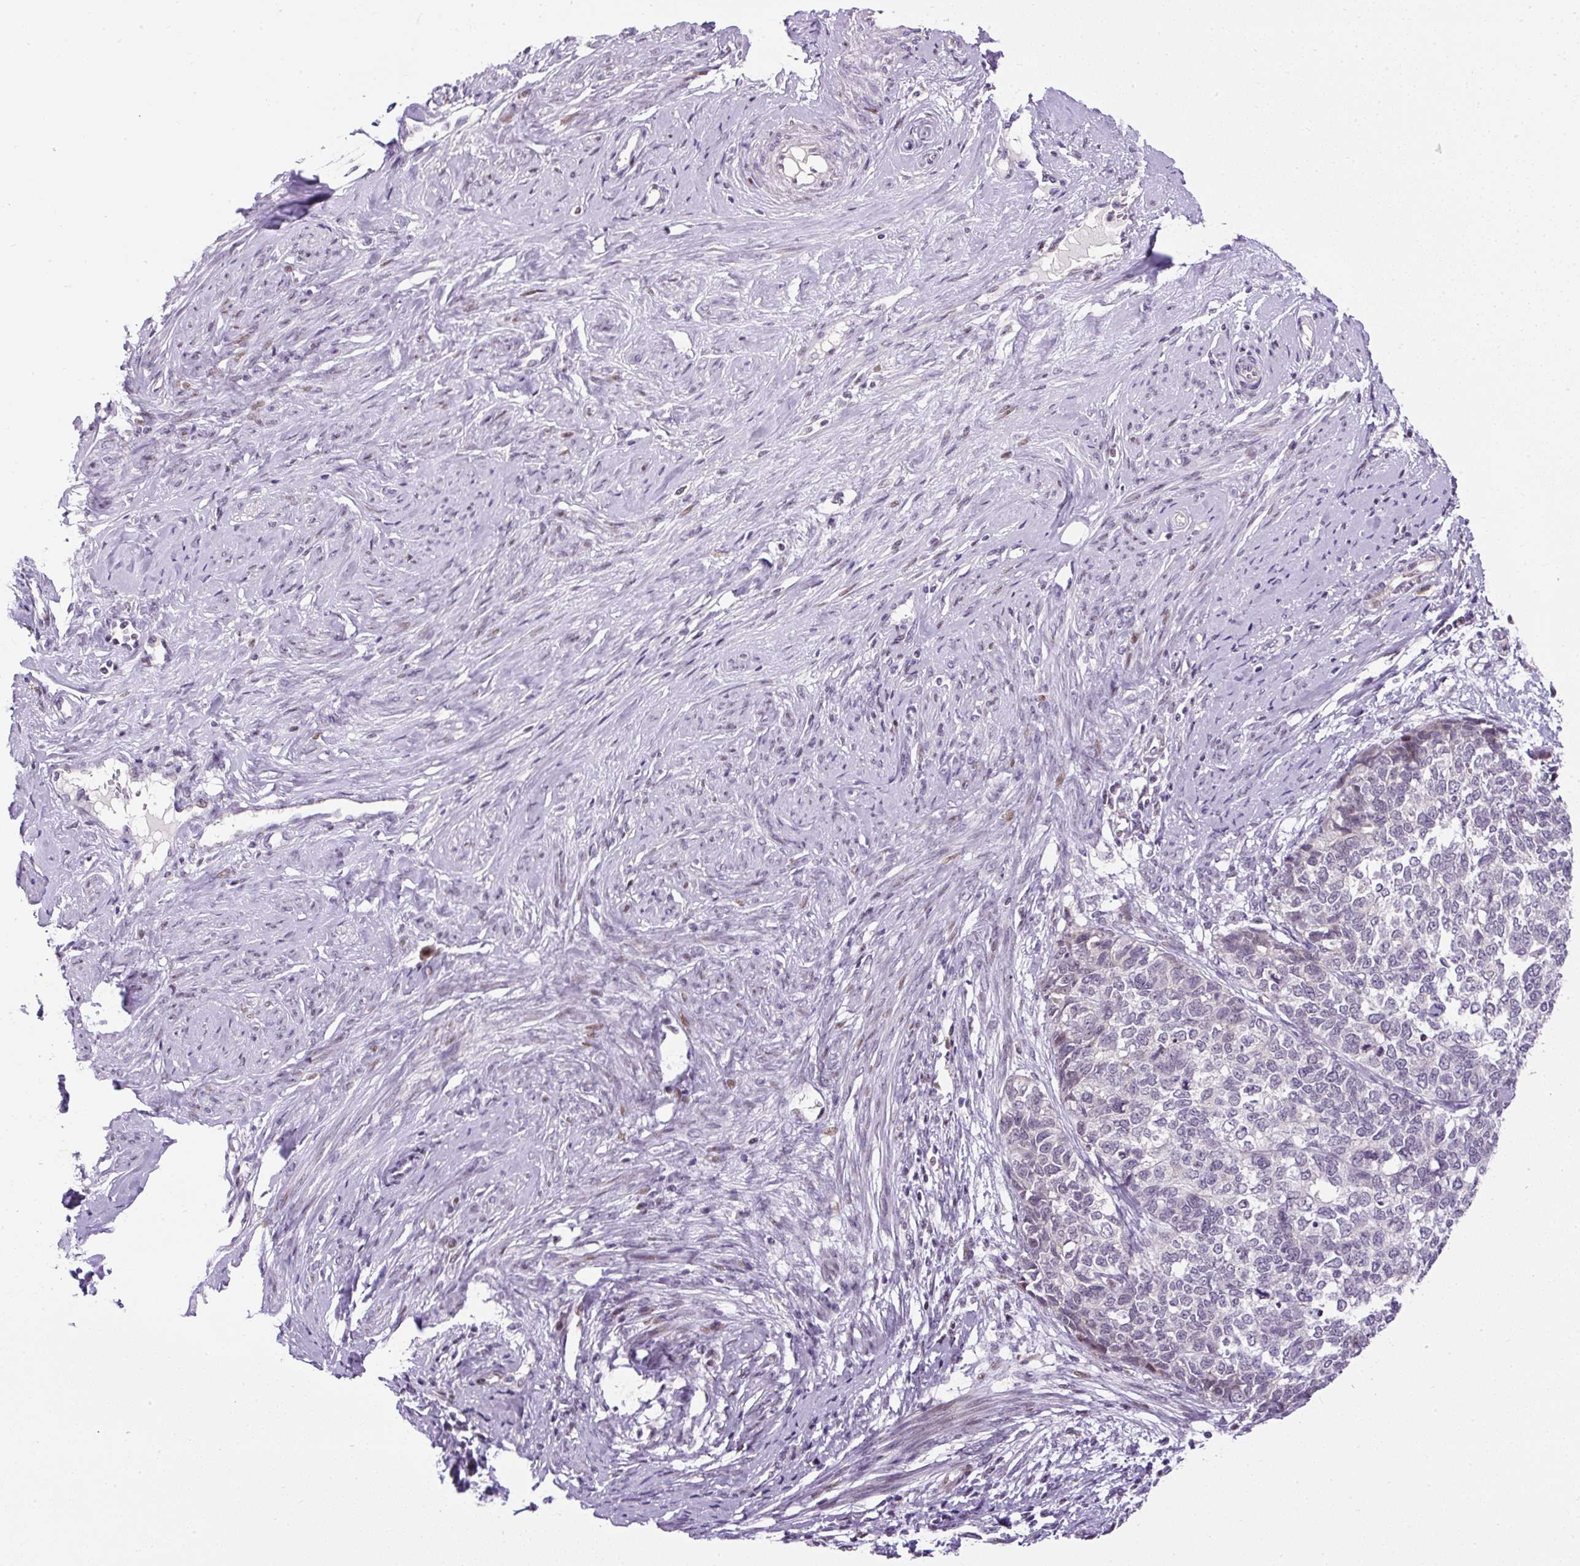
{"staining": {"intensity": "moderate", "quantity": "<25%", "location": "nuclear"}, "tissue": "cervical cancer", "cell_type": "Tumor cells", "image_type": "cancer", "snomed": [{"axis": "morphology", "description": "Squamous cell carcinoma, NOS"}, {"axis": "topography", "description": "Cervix"}], "caption": "A high-resolution image shows IHC staining of cervical squamous cell carcinoma, which shows moderate nuclear positivity in approximately <25% of tumor cells. (DAB = brown stain, brightfield microscopy at high magnification).", "gene": "ARHGEF18", "patient": {"sex": "female", "age": 63}}